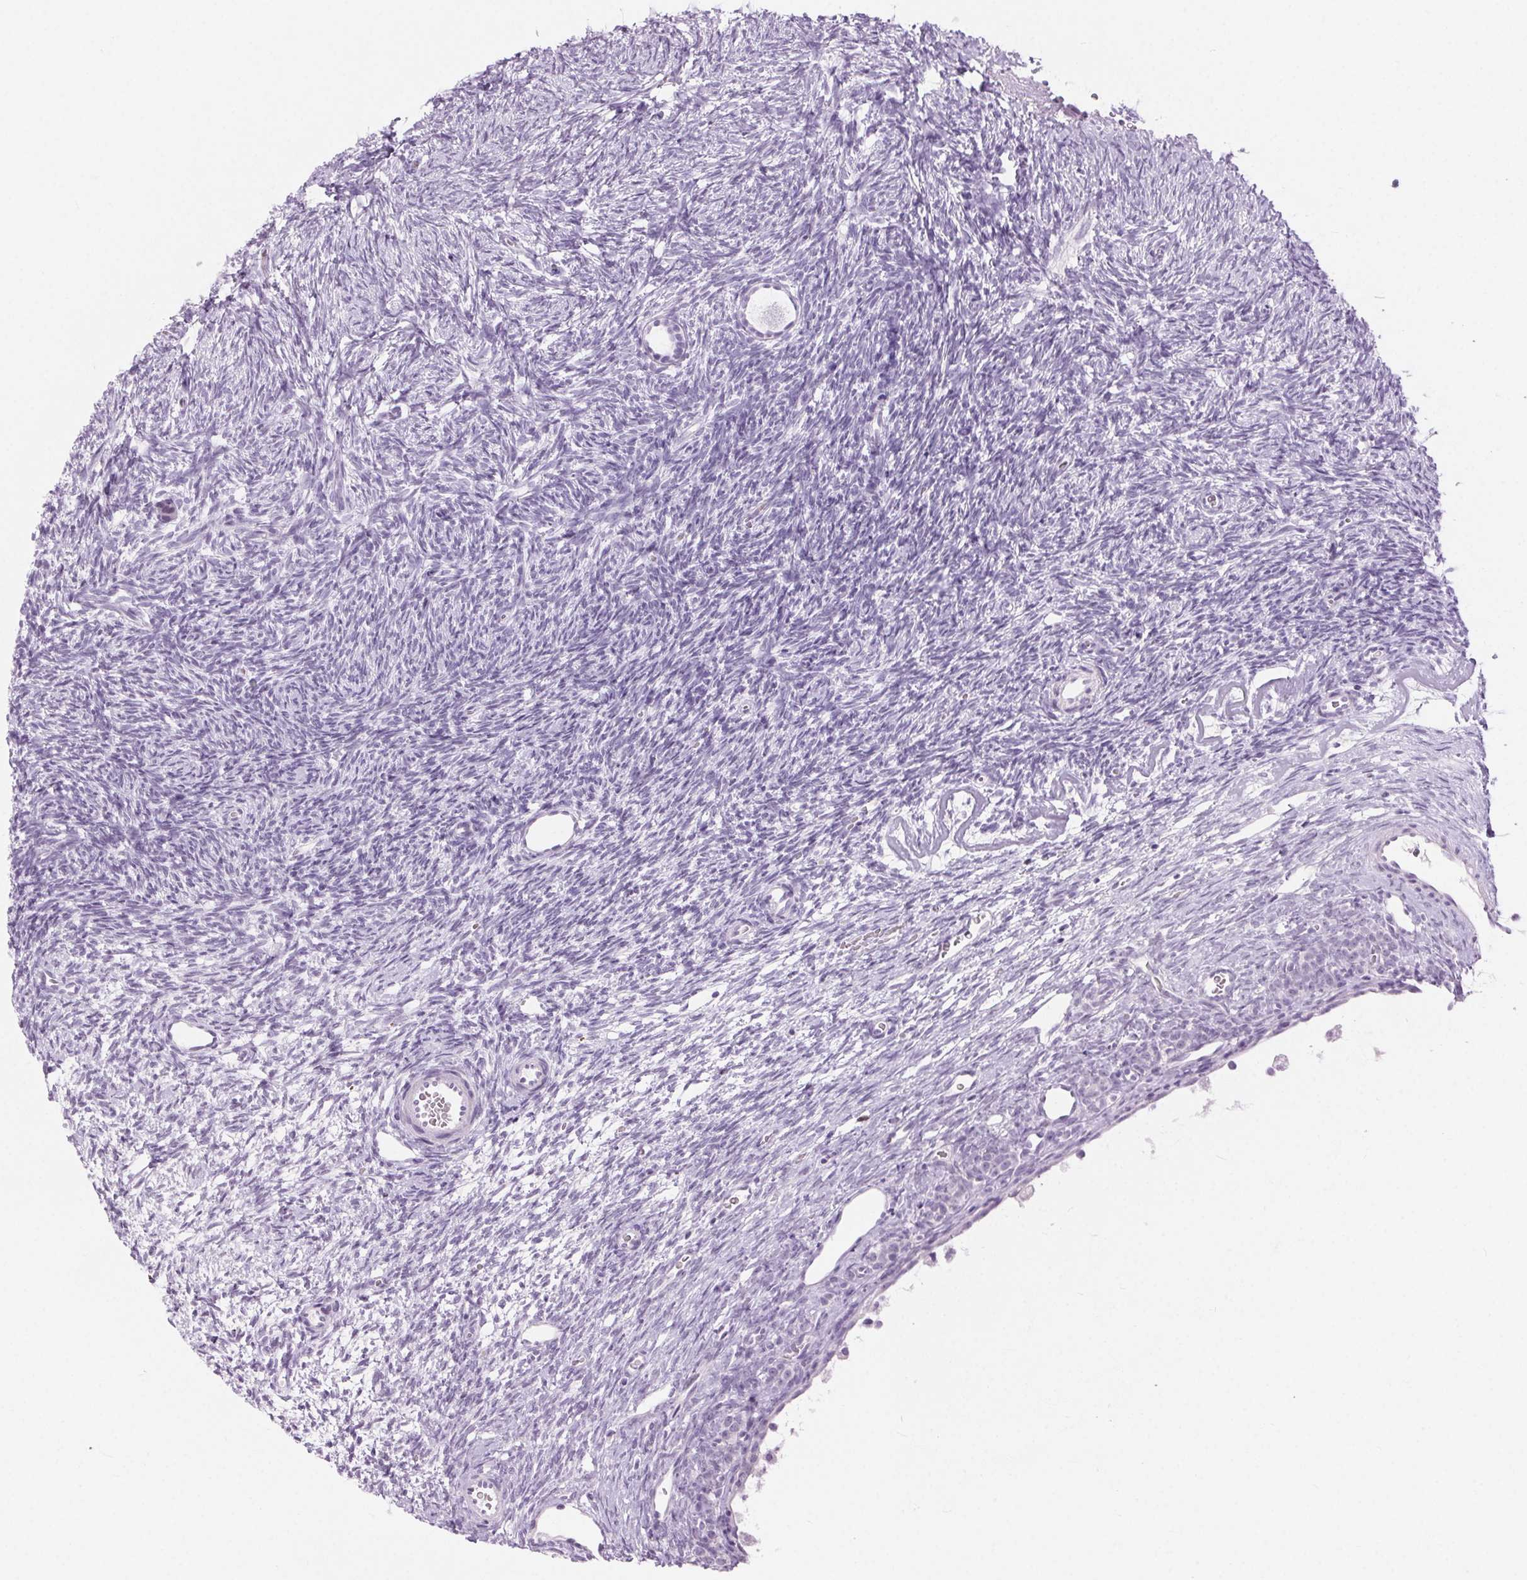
{"staining": {"intensity": "negative", "quantity": "none", "location": "none"}, "tissue": "ovary", "cell_type": "Follicle cells", "image_type": "normal", "snomed": [{"axis": "morphology", "description": "Normal tissue, NOS"}, {"axis": "topography", "description": "Ovary"}], "caption": "Immunohistochemistry (IHC) photomicrograph of normal ovary: human ovary stained with DAB (3,3'-diaminobenzidine) displays no significant protein staining in follicle cells. (DAB (3,3'-diaminobenzidine) immunohistochemistry (IHC) visualized using brightfield microscopy, high magnification).", "gene": "BEND2", "patient": {"sex": "female", "age": 34}}